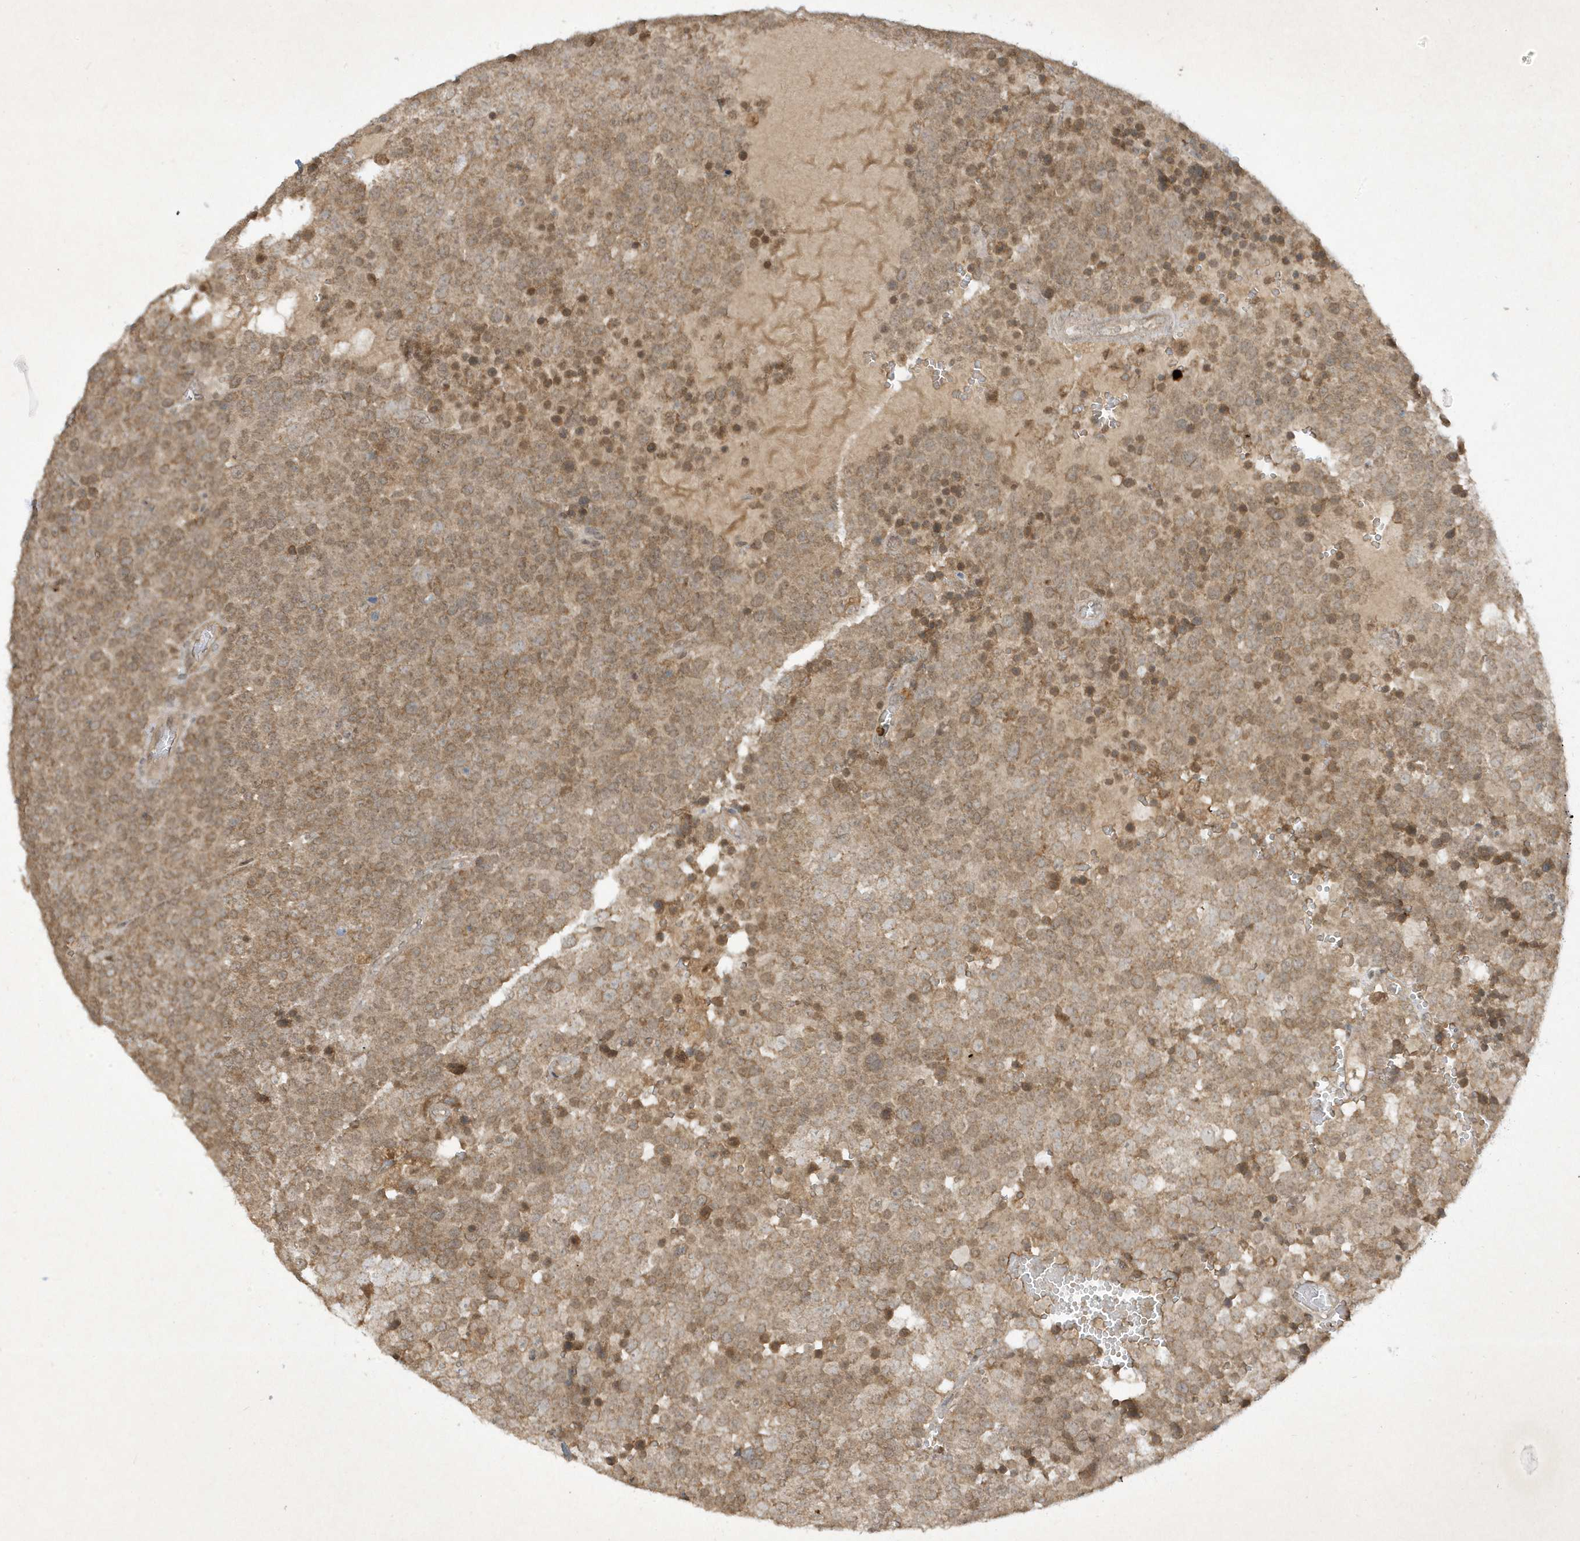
{"staining": {"intensity": "weak", "quantity": ">75%", "location": "cytoplasmic/membranous,nuclear"}, "tissue": "testis cancer", "cell_type": "Tumor cells", "image_type": "cancer", "snomed": [{"axis": "morphology", "description": "Seminoma, NOS"}, {"axis": "topography", "description": "Testis"}], "caption": "Immunohistochemical staining of testis cancer (seminoma) shows low levels of weak cytoplasmic/membranous and nuclear protein positivity in approximately >75% of tumor cells.", "gene": "ZNF213", "patient": {"sex": "male", "age": 71}}